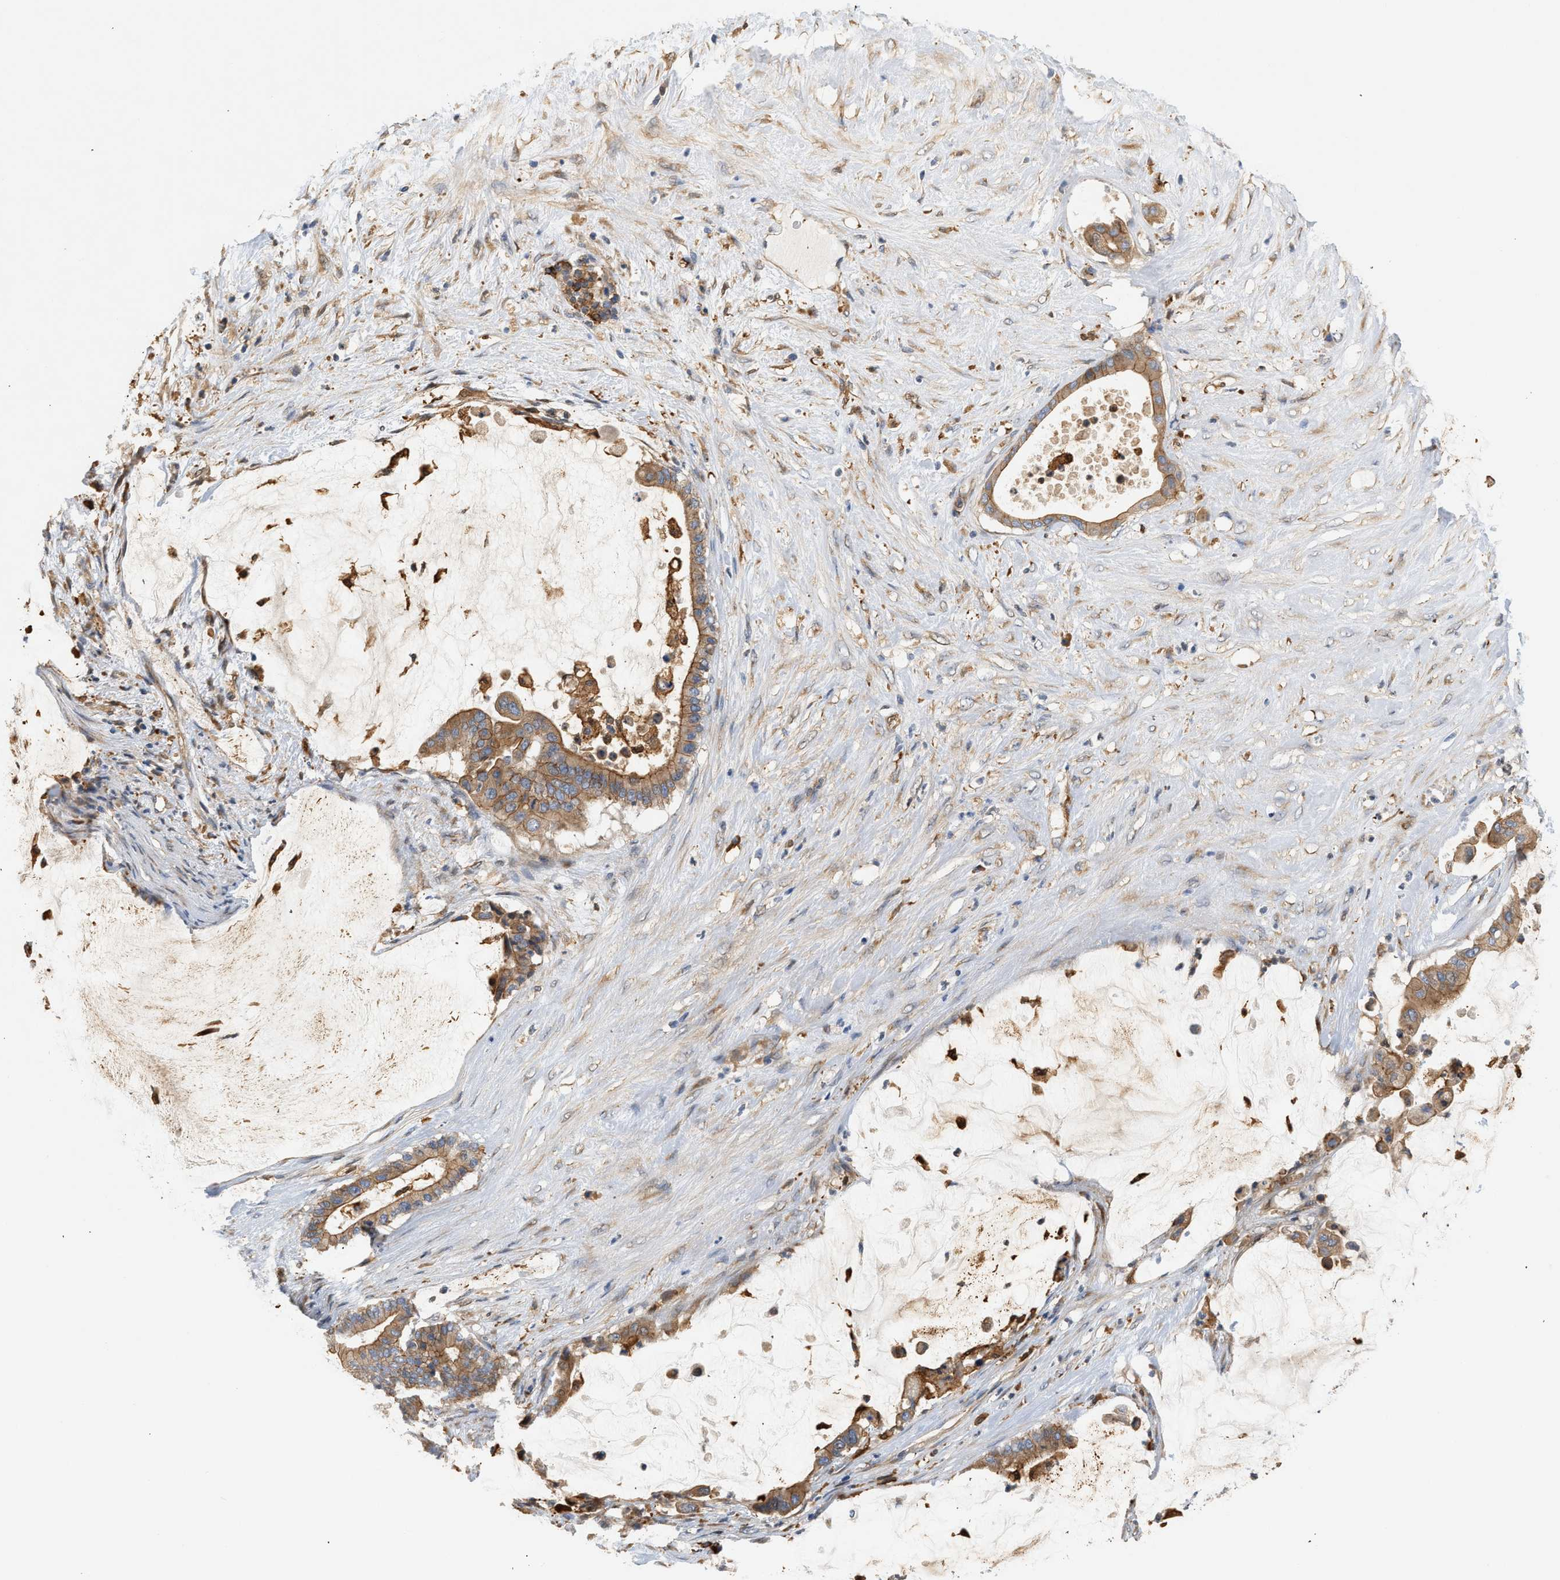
{"staining": {"intensity": "weak", "quantity": ">75%", "location": "cytoplasmic/membranous"}, "tissue": "pancreatic cancer", "cell_type": "Tumor cells", "image_type": "cancer", "snomed": [{"axis": "morphology", "description": "Adenocarcinoma, NOS"}, {"axis": "topography", "description": "Pancreas"}], "caption": "Tumor cells demonstrate weak cytoplasmic/membranous positivity in about >75% of cells in pancreatic adenocarcinoma. The staining is performed using DAB brown chromogen to label protein expression. The nuclei are counter-stained blue using hematoxylin.", "gene": "CTXN1", "patient": {"sex": "male", "age": 41}}